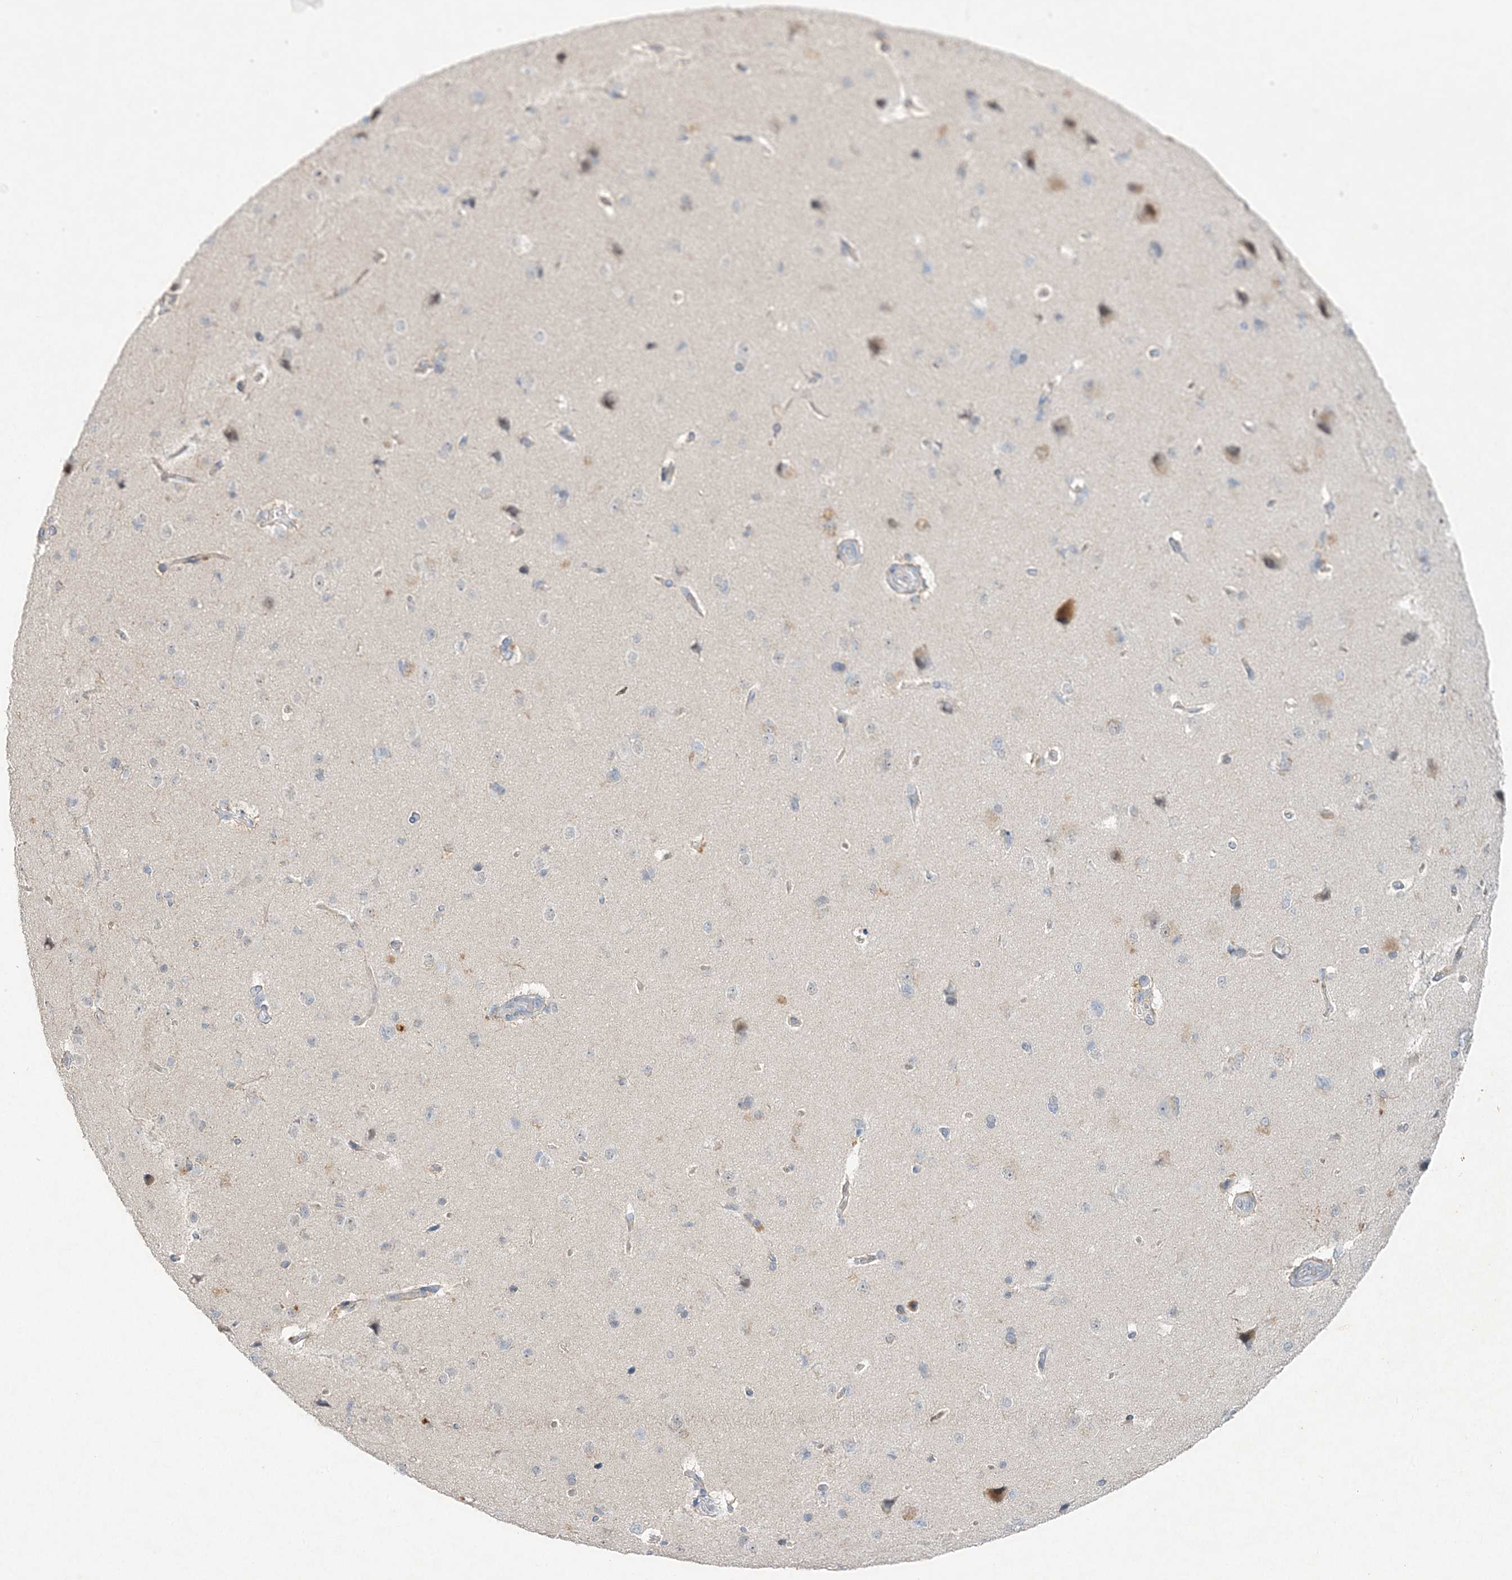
{"staining": {"intensity": "negative", "quantity": "none", "location": "none"}, "tissue": "cerebral cortex", "cell_type": "Endothelial cells", "image_type": "normal", "snomed": [{"axis": "morphology", "description": "Normal tissue, NOS"}, {"axis": "topography", "description": "Cerebral cortex"}], "caption": "This is an immunohistochemistry image of unremarkable human cerebral cortex. There is no expression in endothelial cells.", "gene": "MAT2B", "patient": {"sex": "male", "age": 62}}